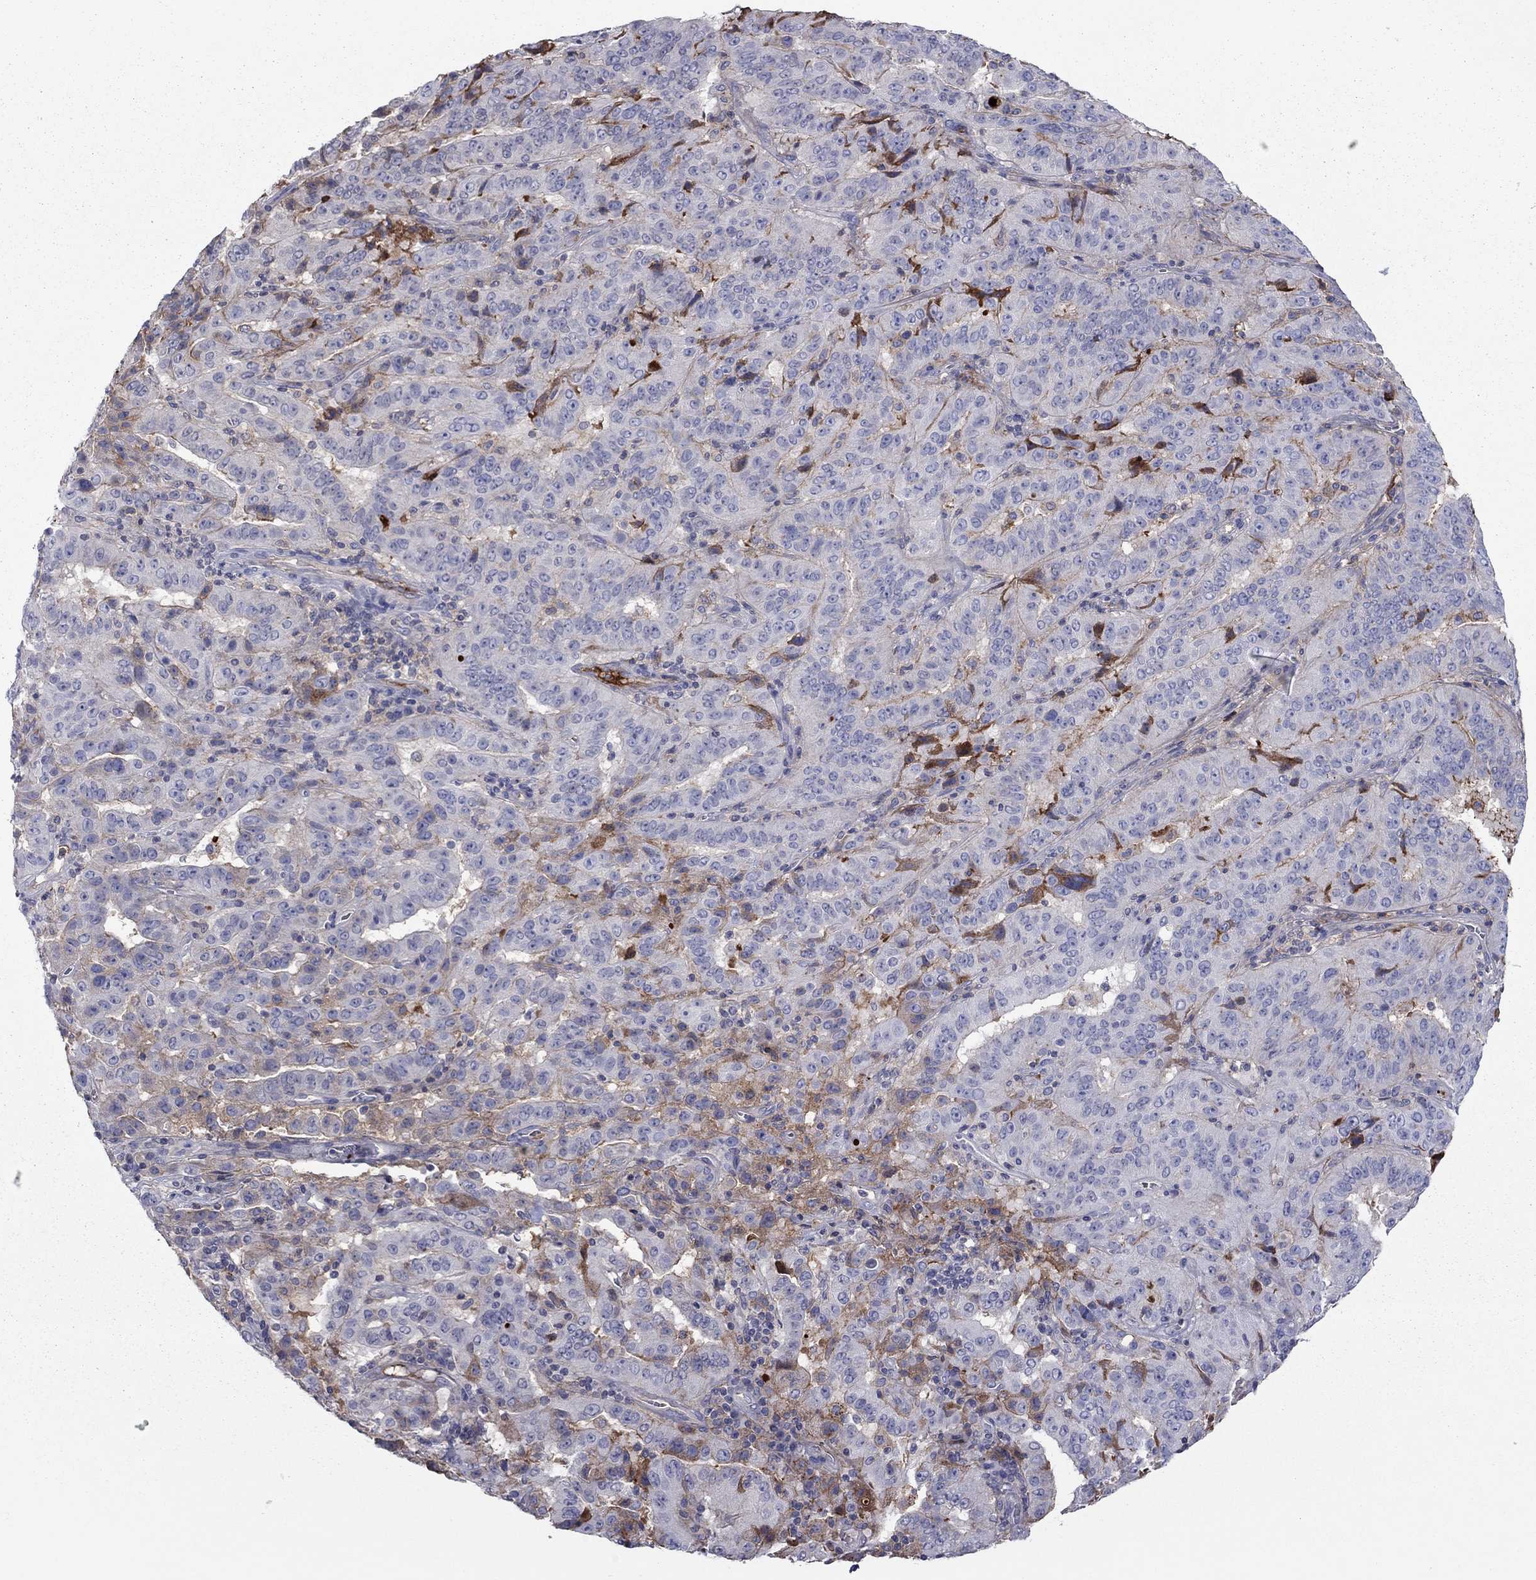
{"staining": {"intensity": "strong", "quantity": "<25%", "location": "cytoplasmic/membranous"}, "tissue": "pancreatic cancer", "cell_type": "Tumor cells", "image_type": "cancer", "snomed": [{"axis": "morphology", "description": "Adenocarcinoma, NOS"}, {"axis": "topography", "description": "Pancreas"}], "caption": "There is medium levels of strong cytoplasmic/membranous expression in tumor cells of pancreatic cancer (adenocarcinoma), as demonstrated by immunohistochemical staining (brown color).", "gene": "HPX", "patient": {"sex": "male", "age": 63}}